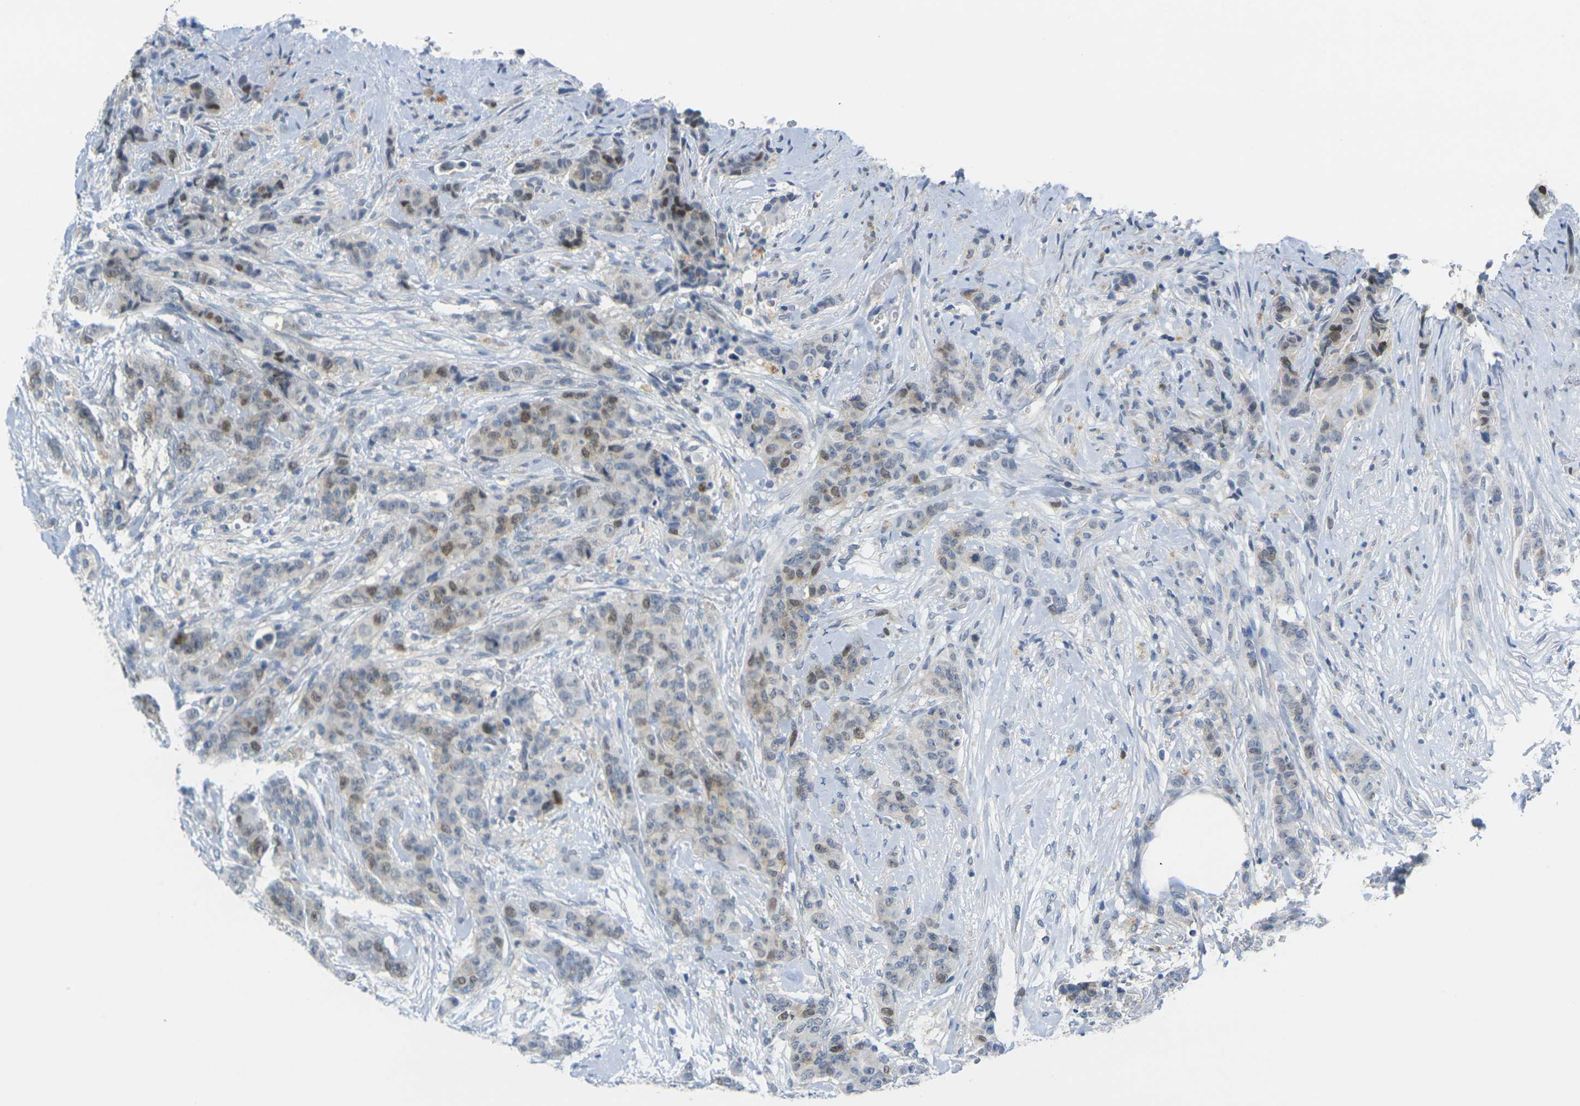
{"staining": {"intensity": "moderate", "quantity": "25%-75%", "location": "nuclear"}, "tissue": "breast cancer", "cell_type": "Tumor cells", "image_type": "cancer", "snomed": [{"axis": "morphology", "description": "Duct carcinoma"}, {"axis": "topography", "description": "Breast"}], "caption": "Immunohistochemistry (IHC) photomicrograph of neoplastic tissue: human breast cancer (intraductal carcinoma) stained using immunohistochemistry displays medium levels of moderate protein expression localized specifically in the nuclear of tumor cells, appearing as a nuclear brown color.", "gene": "CDK2", "patient": {"sex": "female", "age": 40}}